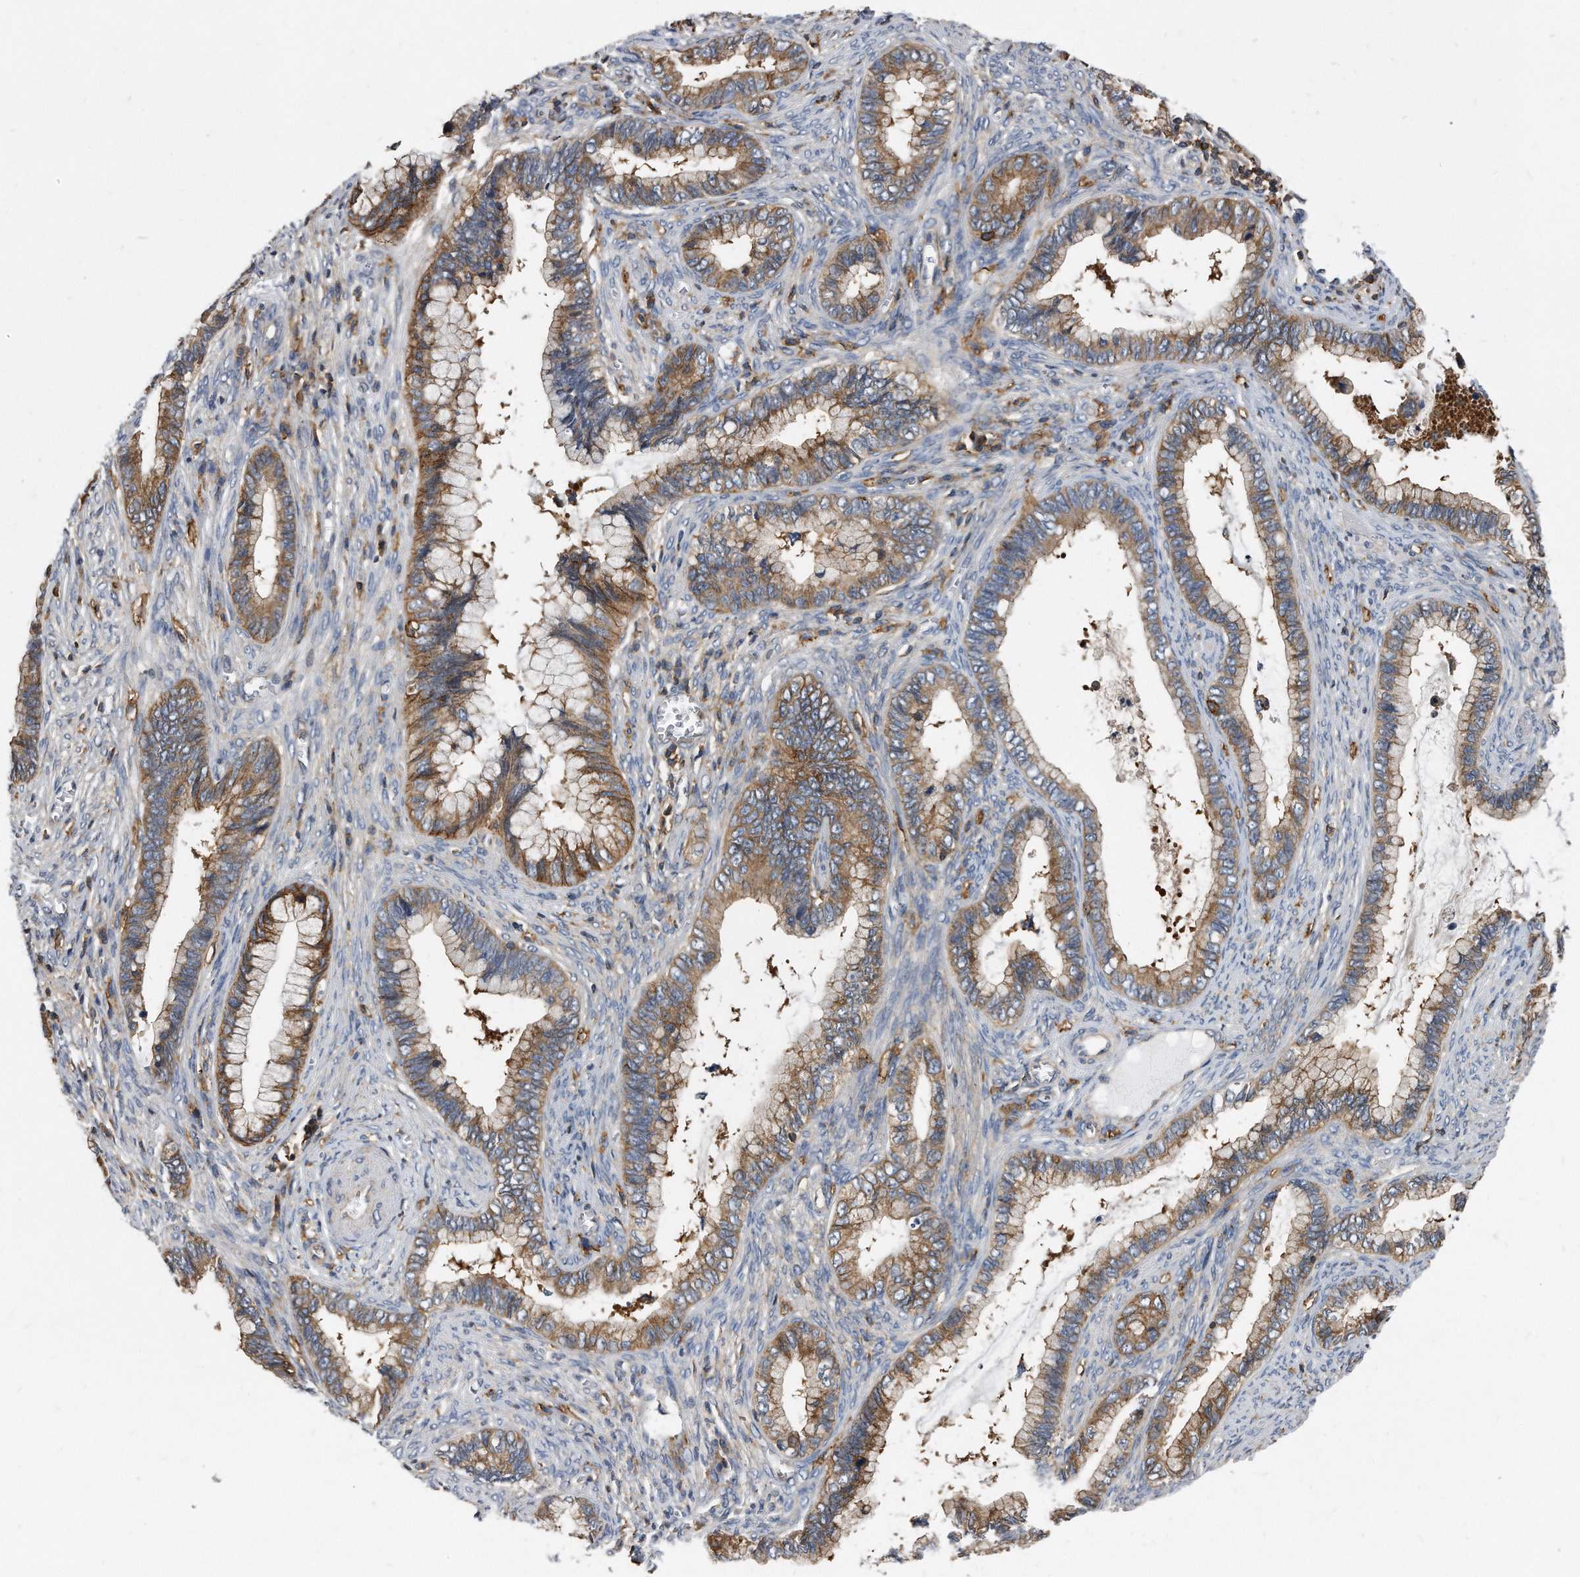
{"staining": {"intensity": "moderate", "quantity": ">75%", "location": "cytoplasmic/membranous"}, "tissue": "cervical cancer", "cell_type": "Tumor cells", "image_type": "cancer", "snomed": [{"axis": "morphology", "description": "Adenocarcinoma, NOS"}, {"axis": "topography", "description": "Cervix"}], "caption": "About >75% of tumor cells in human cervical cancer demonstrate moderate cytoplasmic/membranous protein staining as visualized by brown immunohistochemical staining.", "gene": "ATG5", "patient": {"sex": "female", "age": 44}}